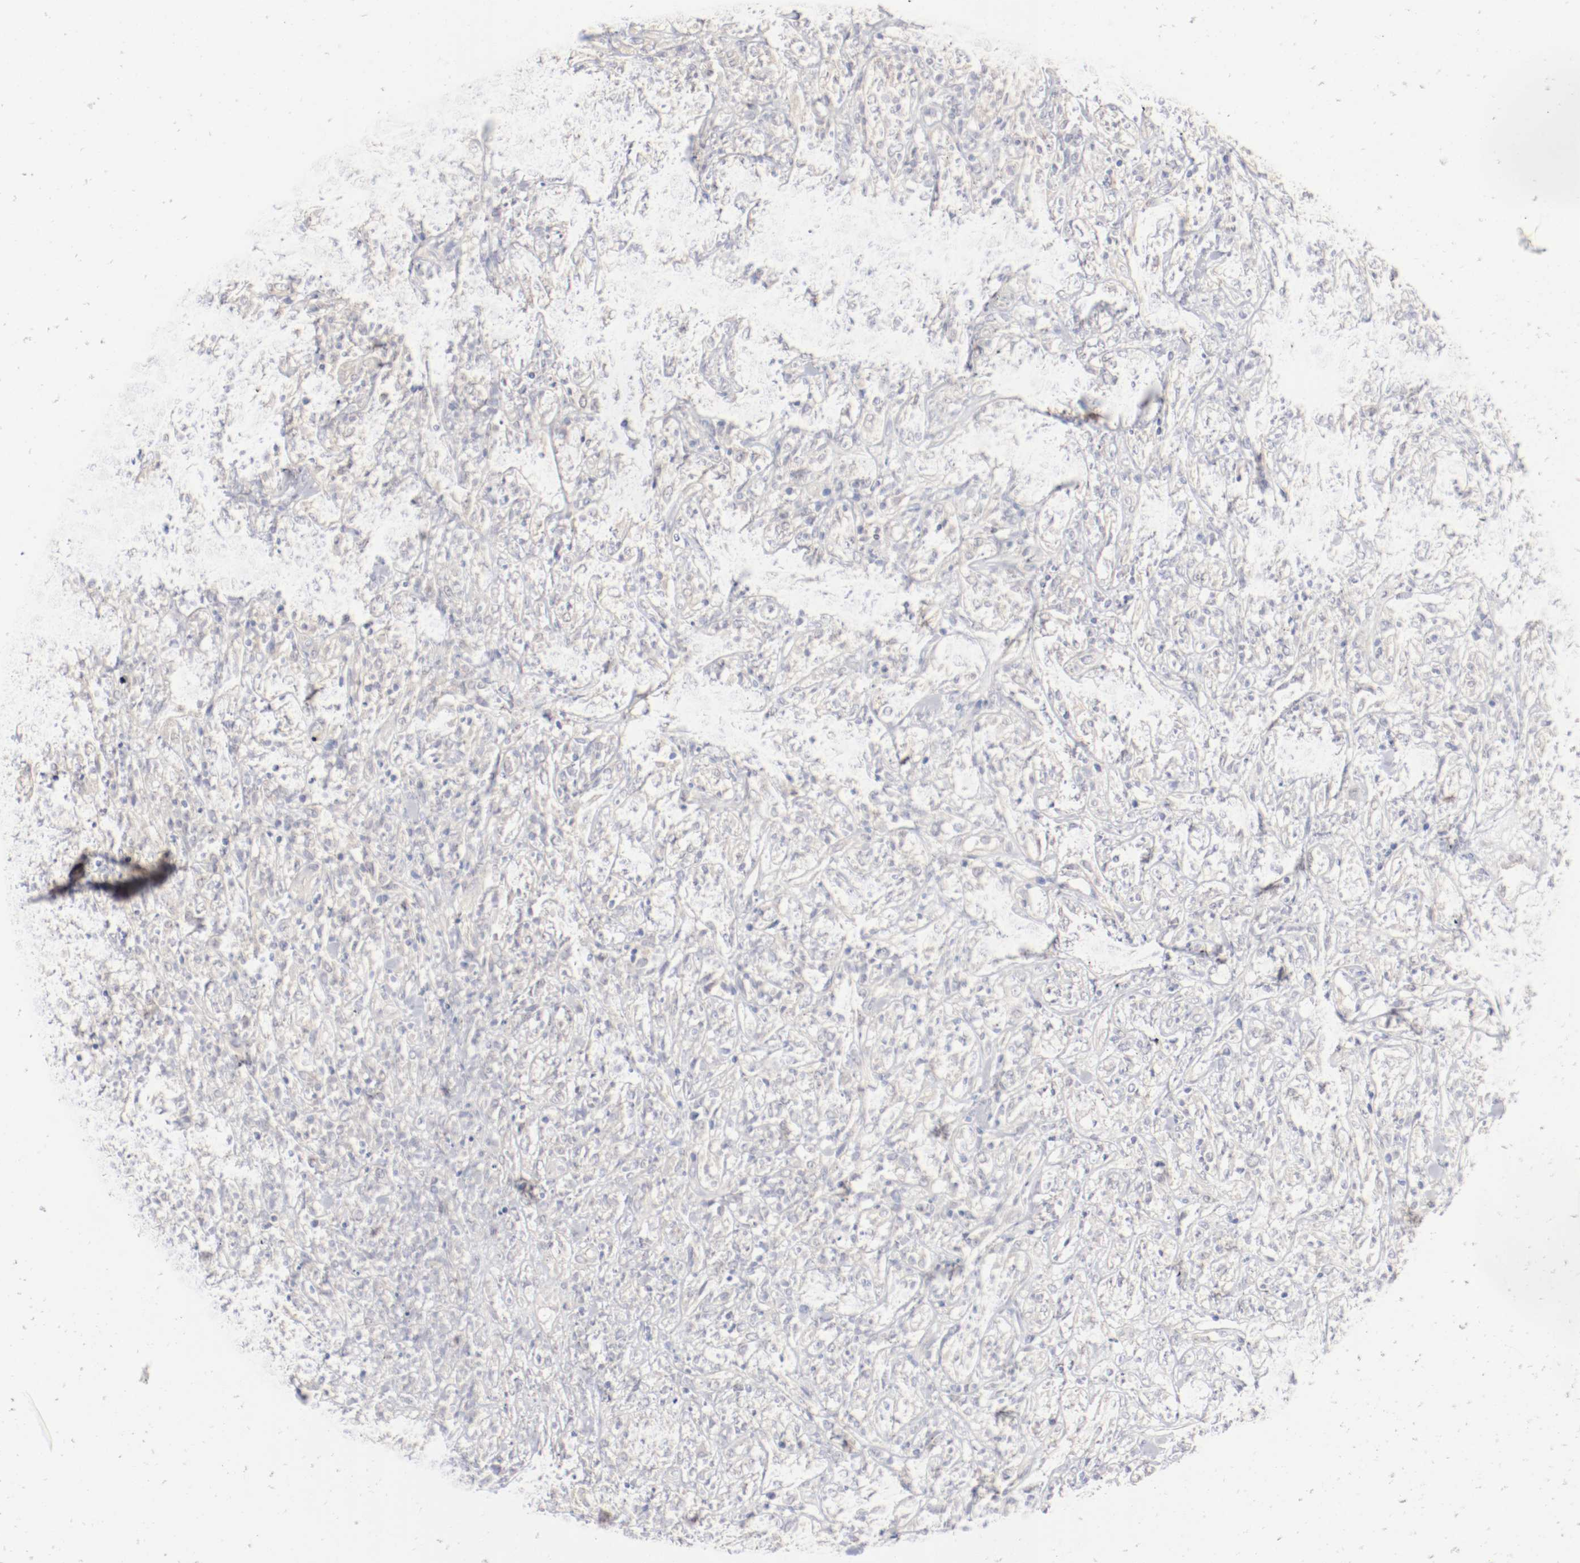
{"staining": {"intensity": "weak", "quantity": "25%-75%", "location": "cytoplasmic/membranous"}, "tissue": "lymphoma", "cell_type": "Tumor cells", "image_type": "cancer", "snomed": [{"axis": "morphology", "description": "Malignant lymphoma, non-Hodgkin's type, High grade"}, {"axis": "topography", "description": "Lymph node"}], "caption": "Lymphoma stained for a protein shows weak cytoplasmic/membranous positivity in tumor cells.", "gene": "DNAL4", "patient": {"sex": "female", "age": 73}}